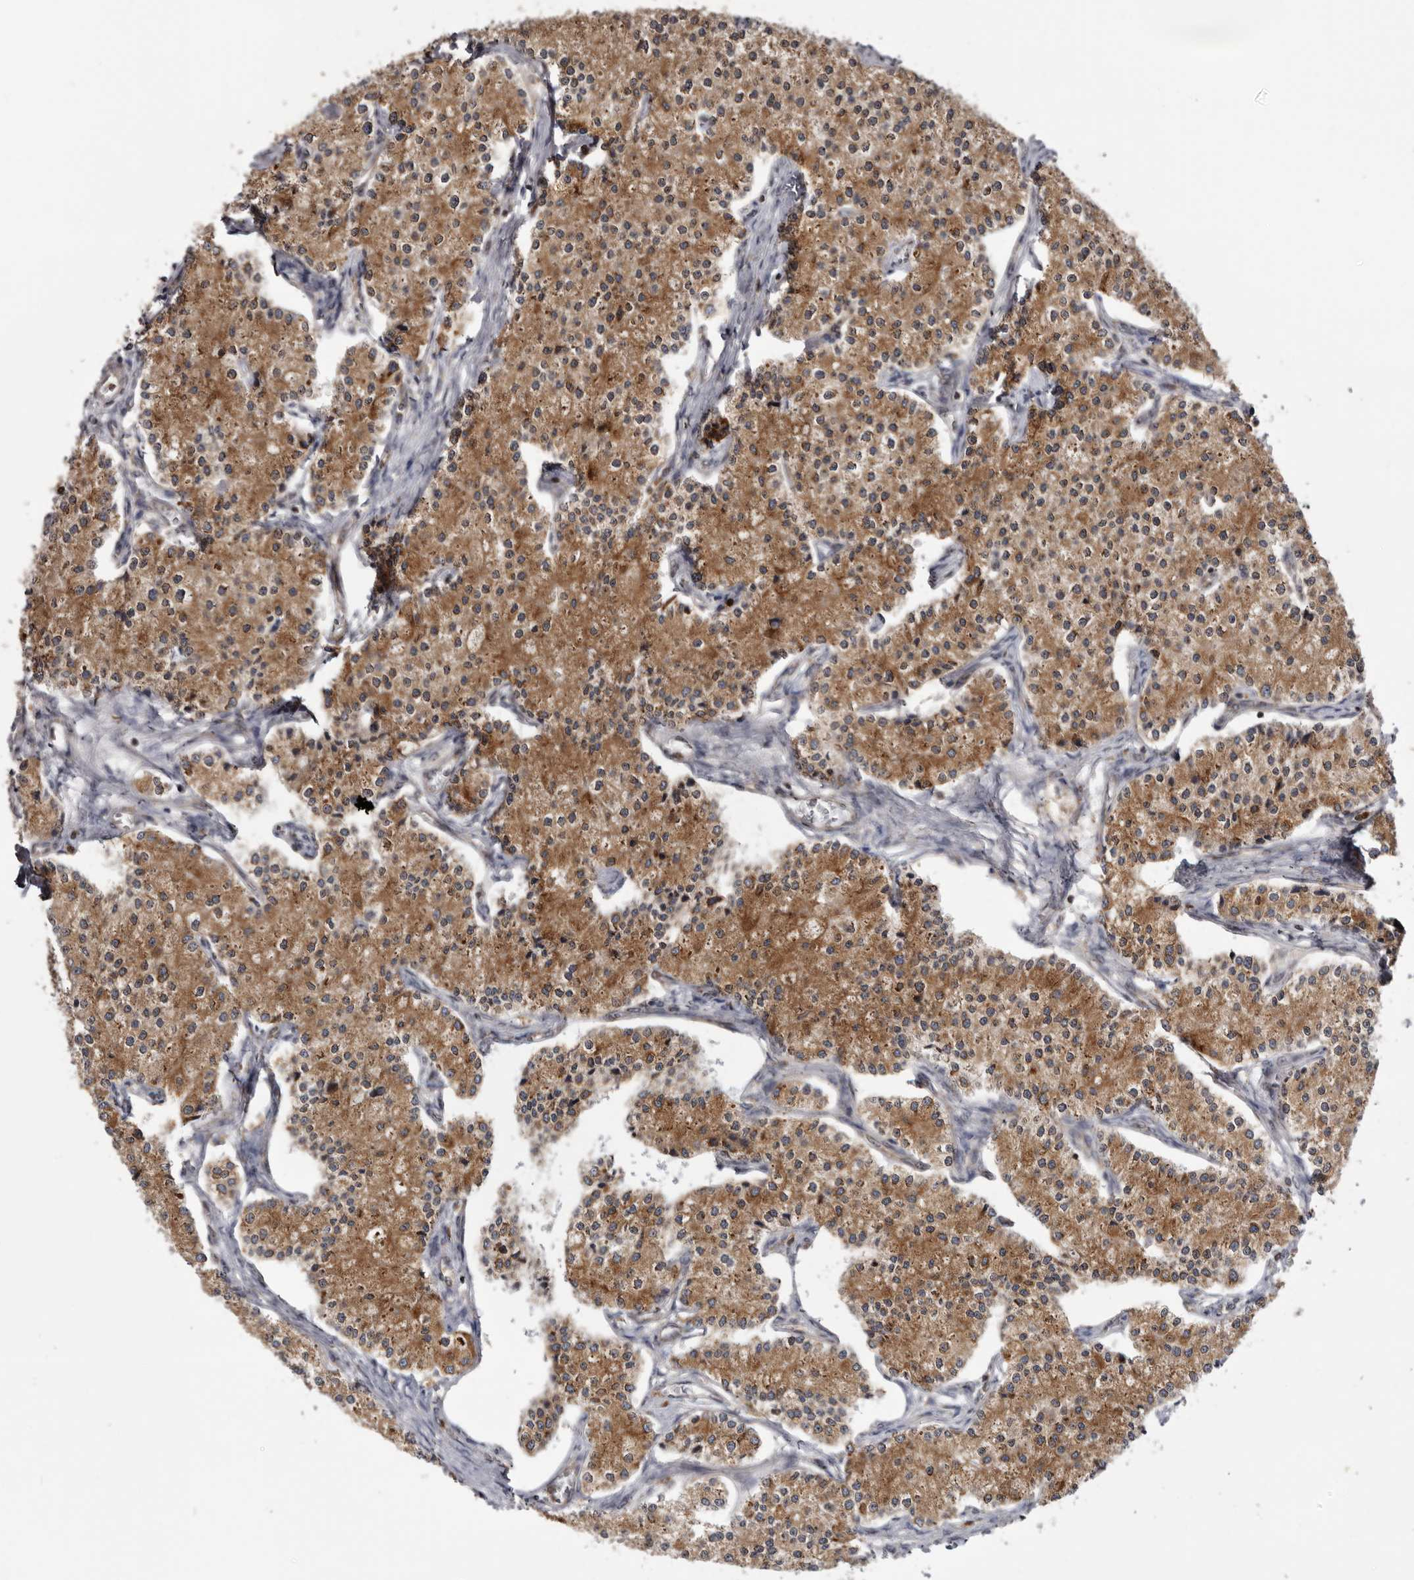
{"staining": {"intensity": "moderate", "quantity": ">75%", "location": "cytoplasmic/membranous"}, "tissue": "carcinoid", "cell_type": "Tumor cells", "image_type": "cancer", "snomed": [{"axis": "morphology", "description": "Carcinoid, malignant, NOS"}, {"axis": "topography", "description": "Colon"}], "caption": "Human carcinoid stained with a brown dye displays moderate cytoplasmic/membranous positive expression in about >75% of tumor cells.", "gene": "C4orf3", "patient": {"sex": "female", "age": 52}}